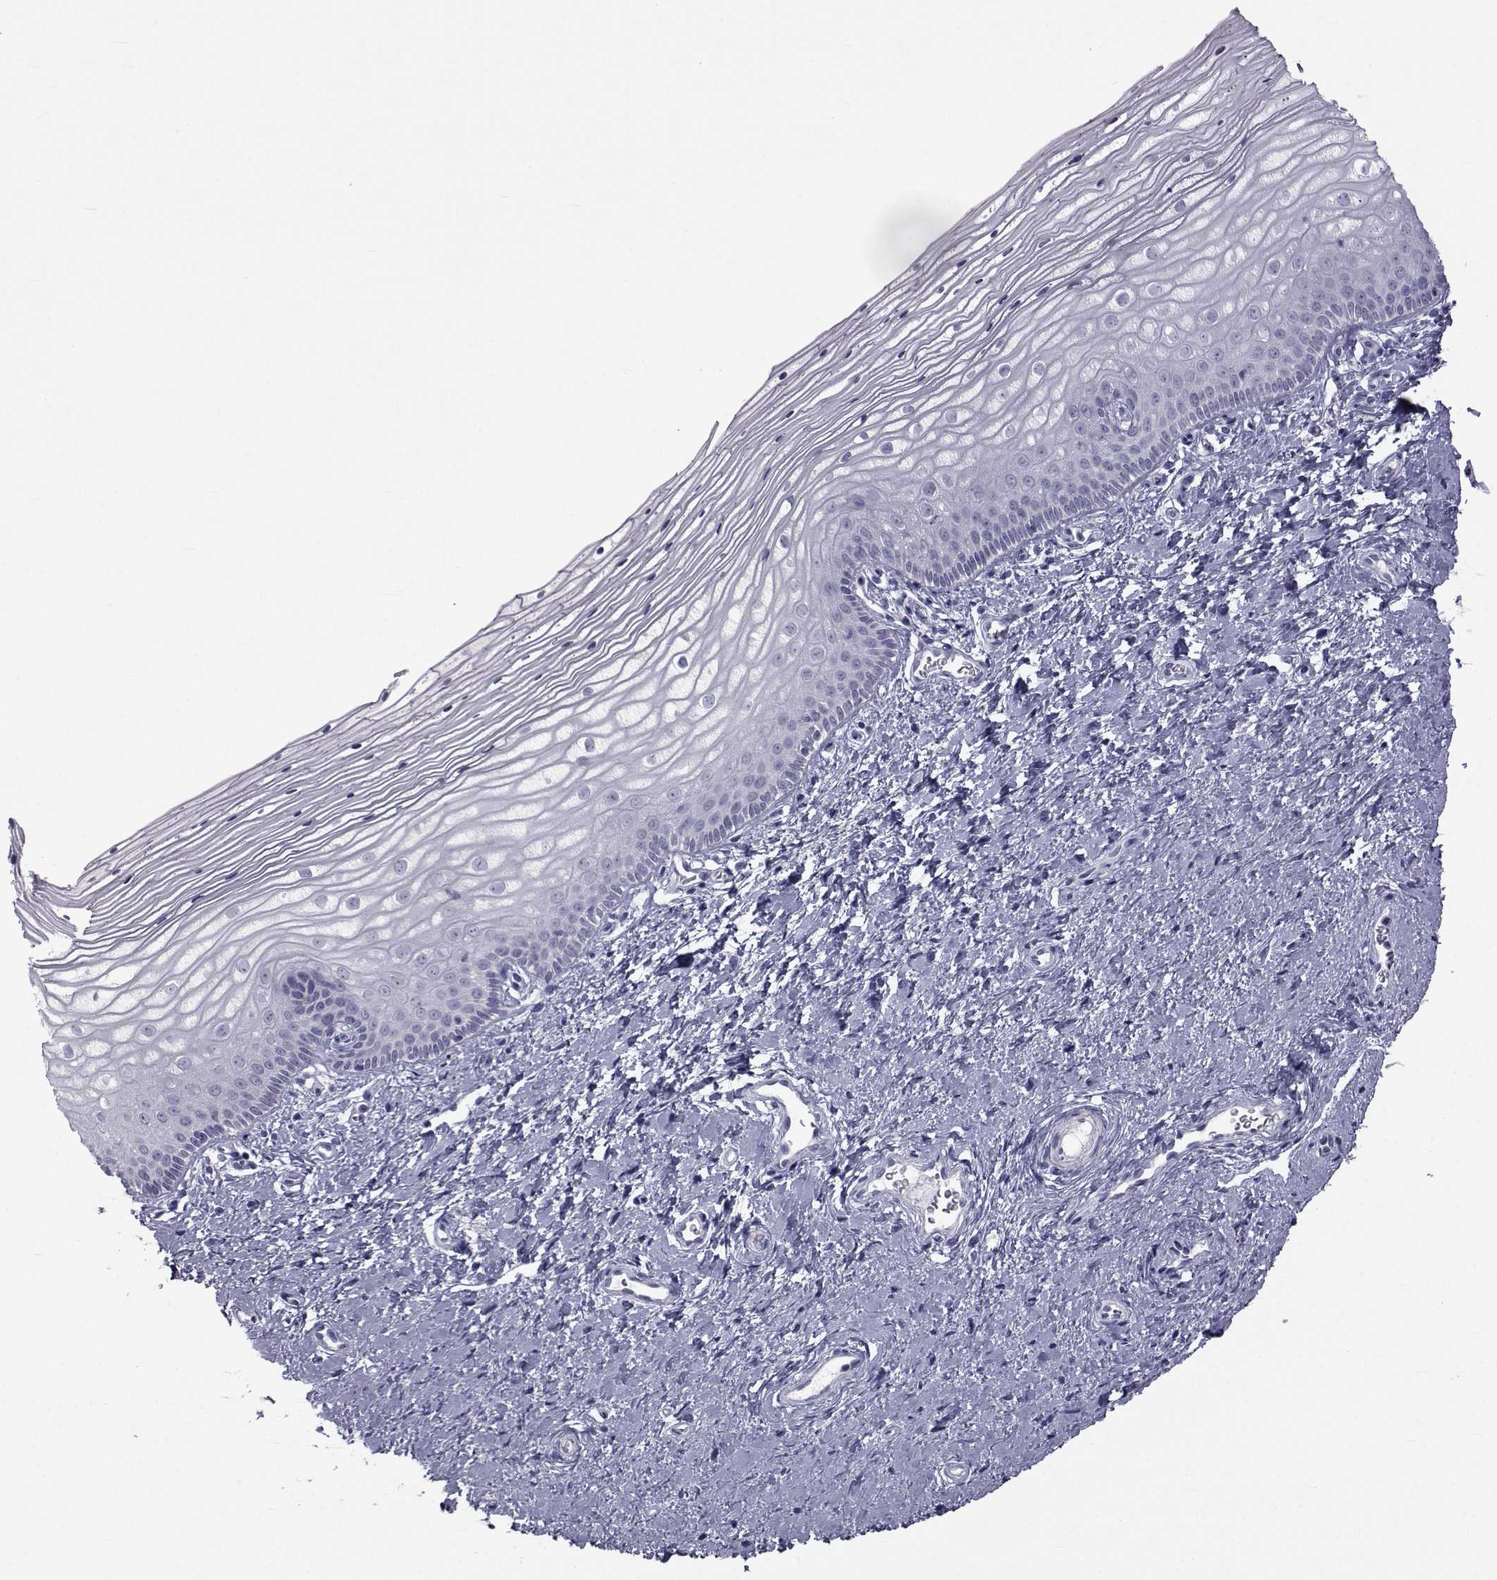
{"staining": {"intensity": "negative", "quantity": "none", "location": "none"}, "tissue": "vagina", "cell_type": "Squamous epithelial cells", "image_type": "normal", "snomed": [{"axis": "morphology", "description": "Normal tissue, NOS"}, {"axis": "topography", "description": "Vagina"}], "caption": "Squamous epithelial cells are negative for brown protein staining in benign vagina.", "gene": "FDXR", "patient": {"sex": "female", "age": 39}}